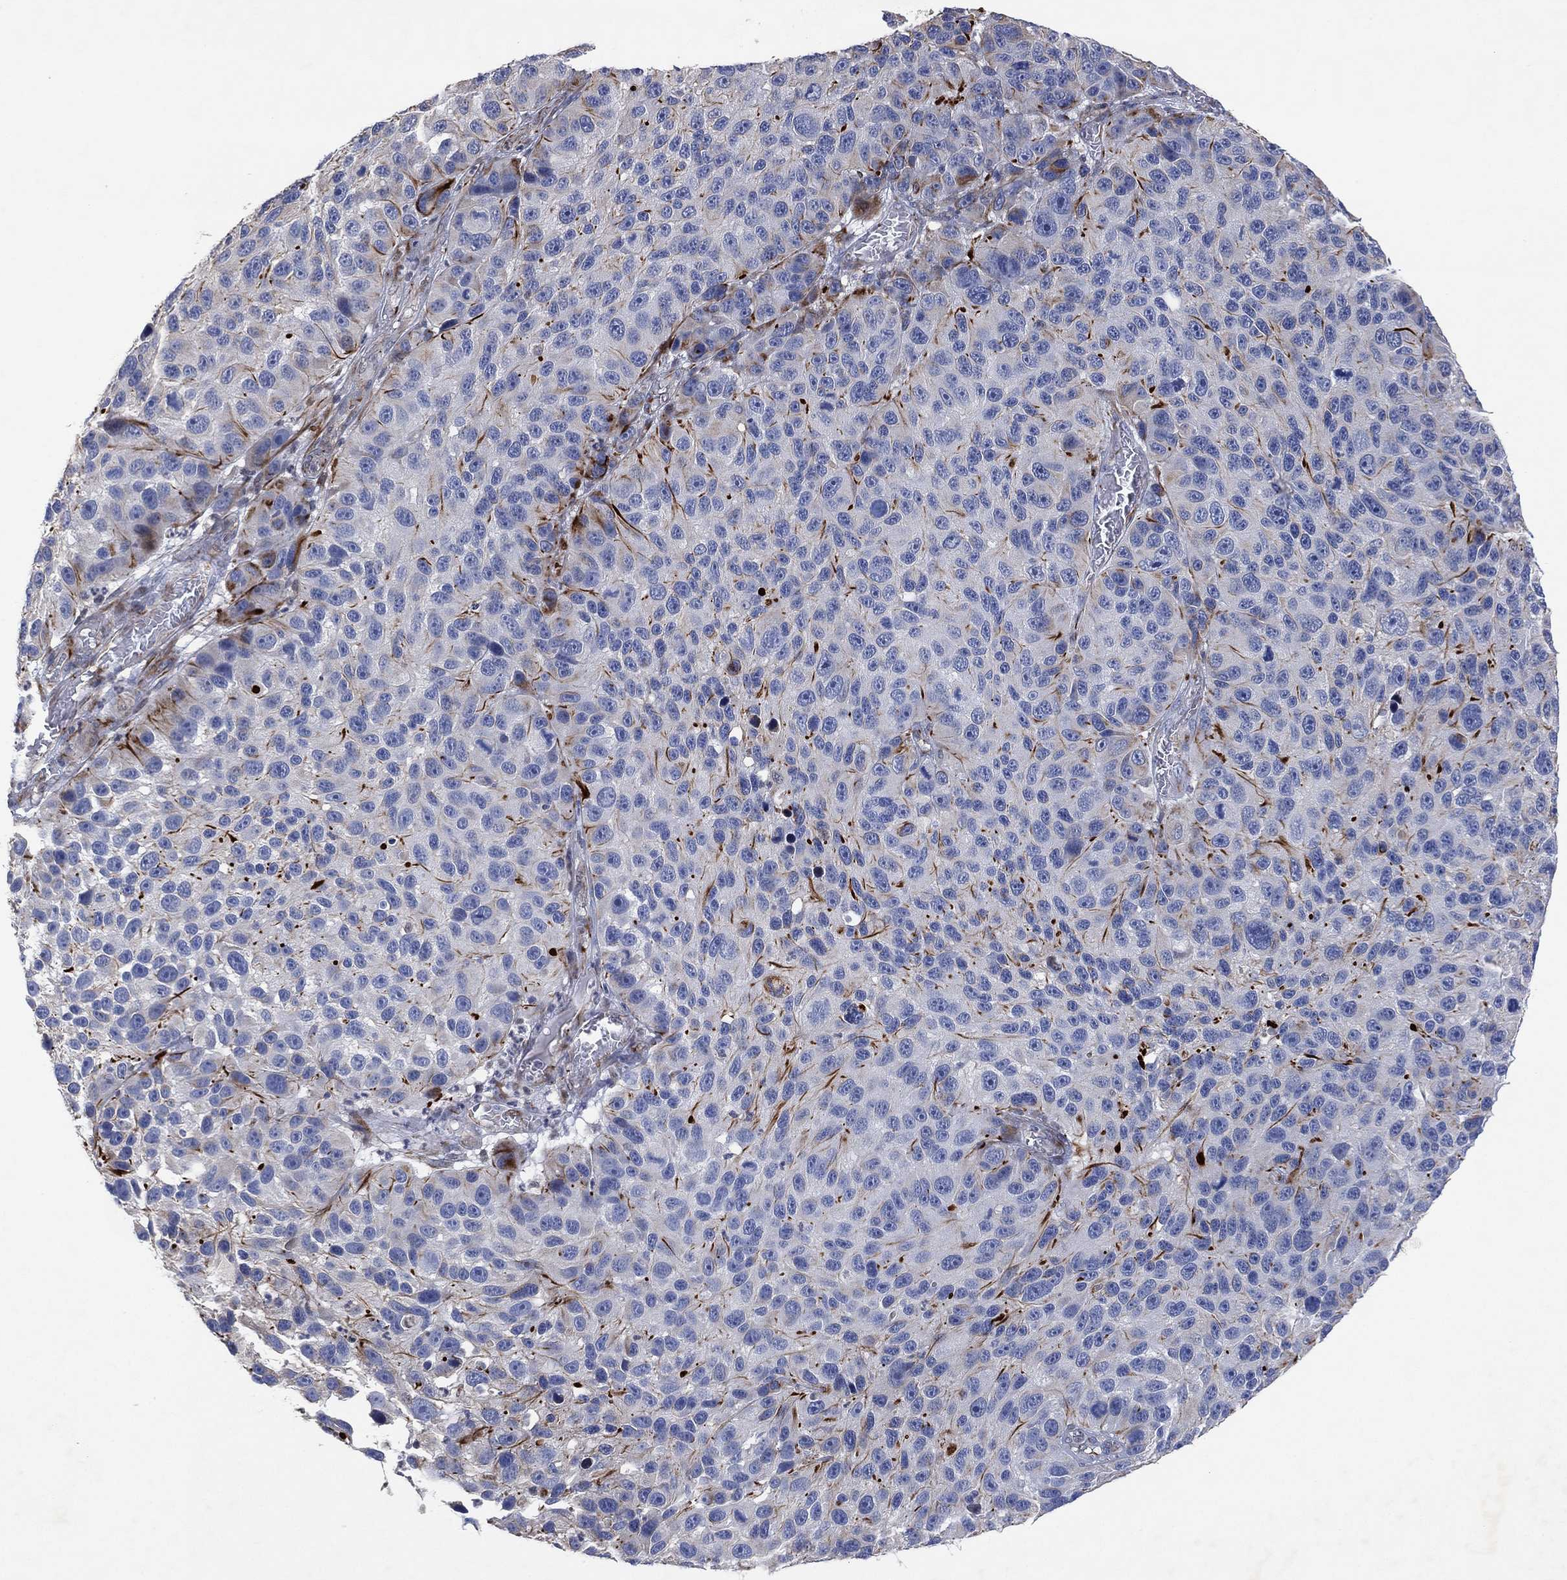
{"staining": {"intensity": "negative", "quantity": "none", "location": "none"}, "tissue": "melanoma", "cell_type": "Tumor cells", "image_type": "cancer", "snomed": [{"axis": "morphology", "description": "Malignant melanoma, NOS"}, {"axis": "topography", "description": "Skin"}], "caption": "Immunohistochemical staining of human malignant melanoma shows no significant positivity in tumor cells.", "gene": "FLI1", "patient": {"sex": "male", "age": 53}}